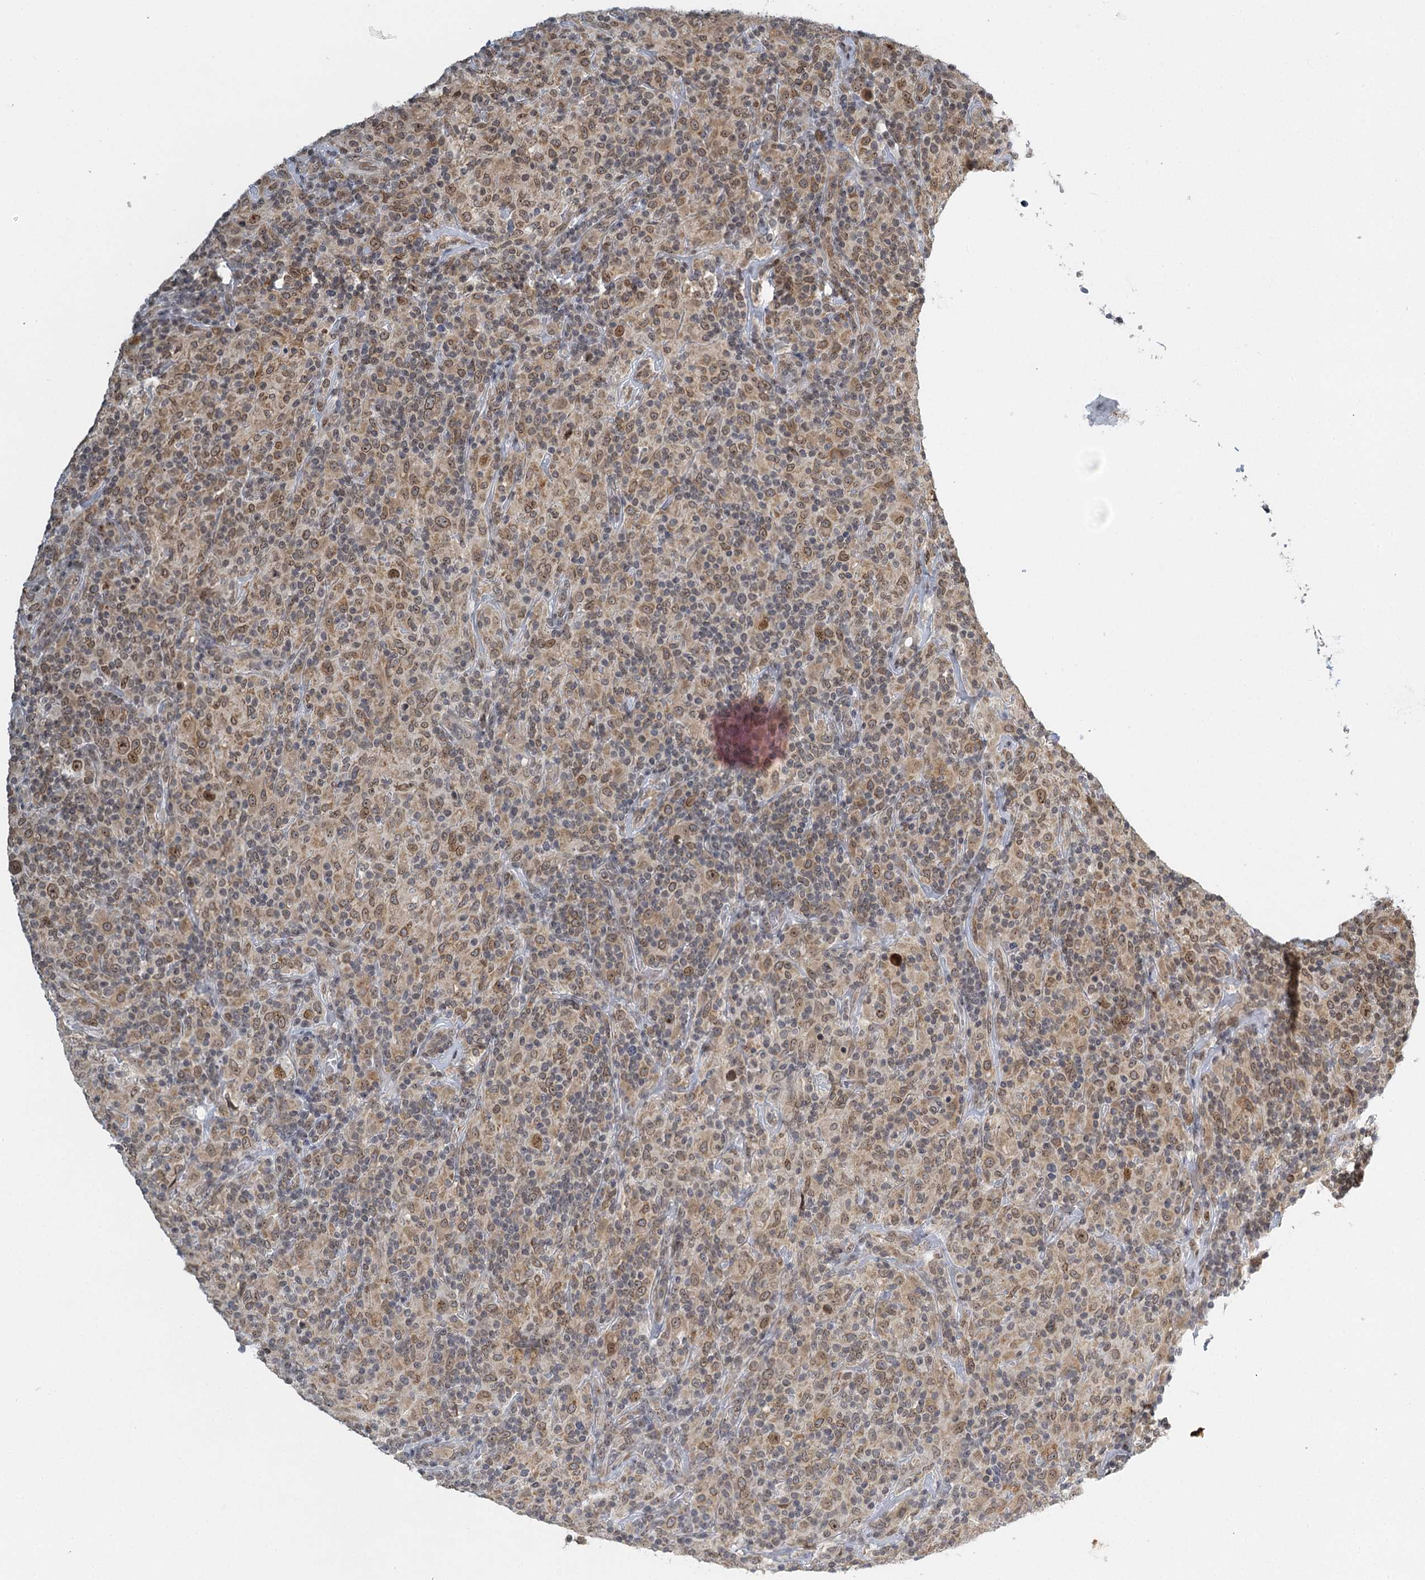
{"staining": {"intensity": "moderate", "quantity": ">75%", "location": "nuclear"}, "tissue": "lymphoma", "cell_type": "Tumor cells", "image_type": "cancer", "snomed": [{"axis": "morphology", "description": "Hodgkin's disease, NOS"}, {"axis": "topography", "description": "Lymph node"}], "caption": "This is a histology image of IHC staining of Hodgkin's disease, which shows moderate staining in the nuclear of tumor cells.", "gene": "TREX1", "patient": {"sex": "male", "age": 70}}